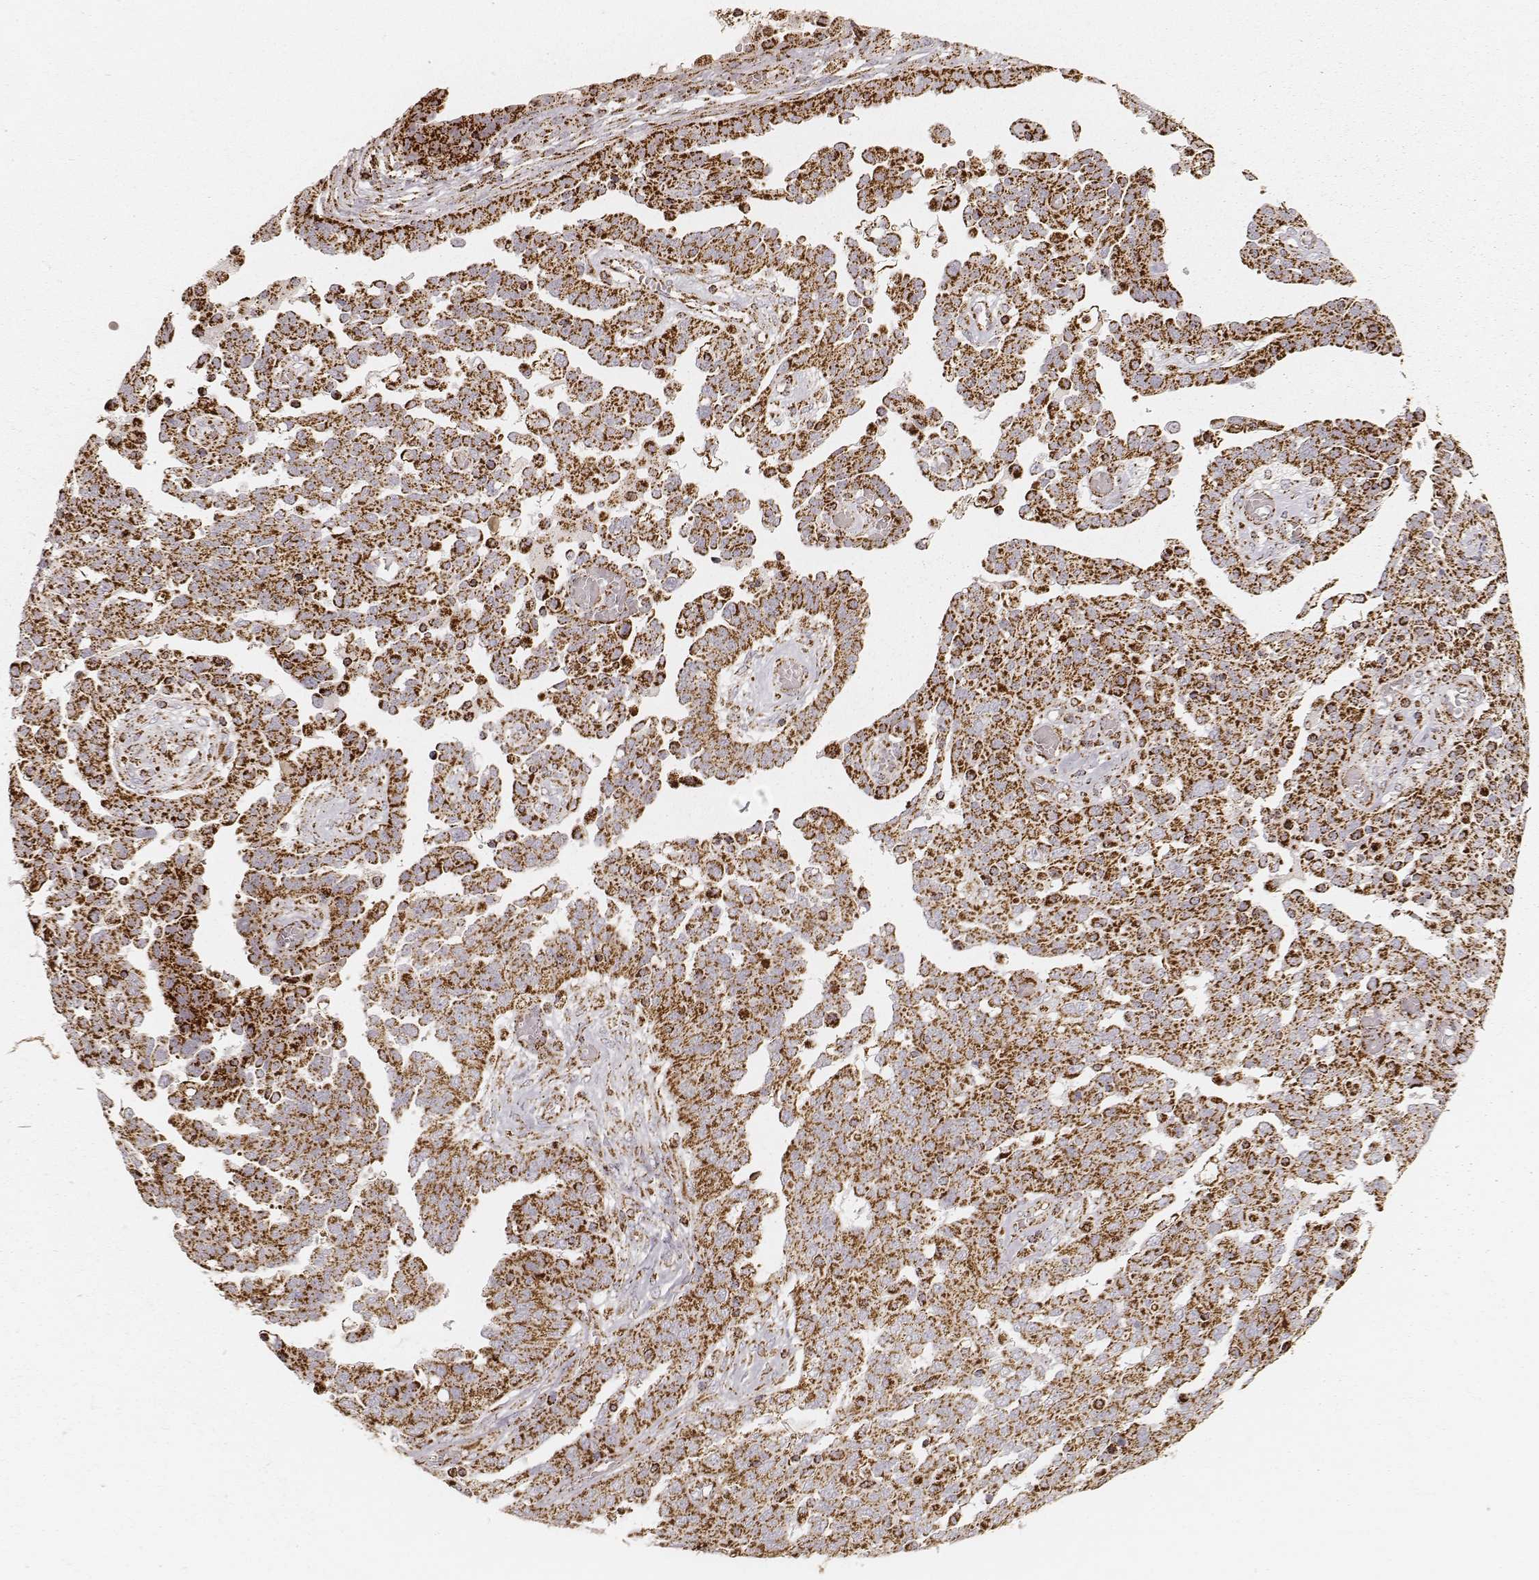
{"staining": {"intensity": "strong", "quantity": ">75%", "location": "cytoplasmic/membranous"}, "tissue": "ovarian cancer", "cell_type": "Tumor cells", "image_type": "cancer", "snomed": [{"axis": "morphology", "description": "Cystadenocarcinoma, serous, NOS"}, {"axis": "topography", "description": "Ovary"}], "caption": "DAB immunohistochemical staining of human ovarian serous cystadenocarcinoma displays strong cytoplasmic/membranous protein positivity in approximately >75% of tumor cells. (brown staining indicates protein expression, while blue staining denotes nuclei).", "gene": "CS", "patient": {"sex": "female", "age": 67}}